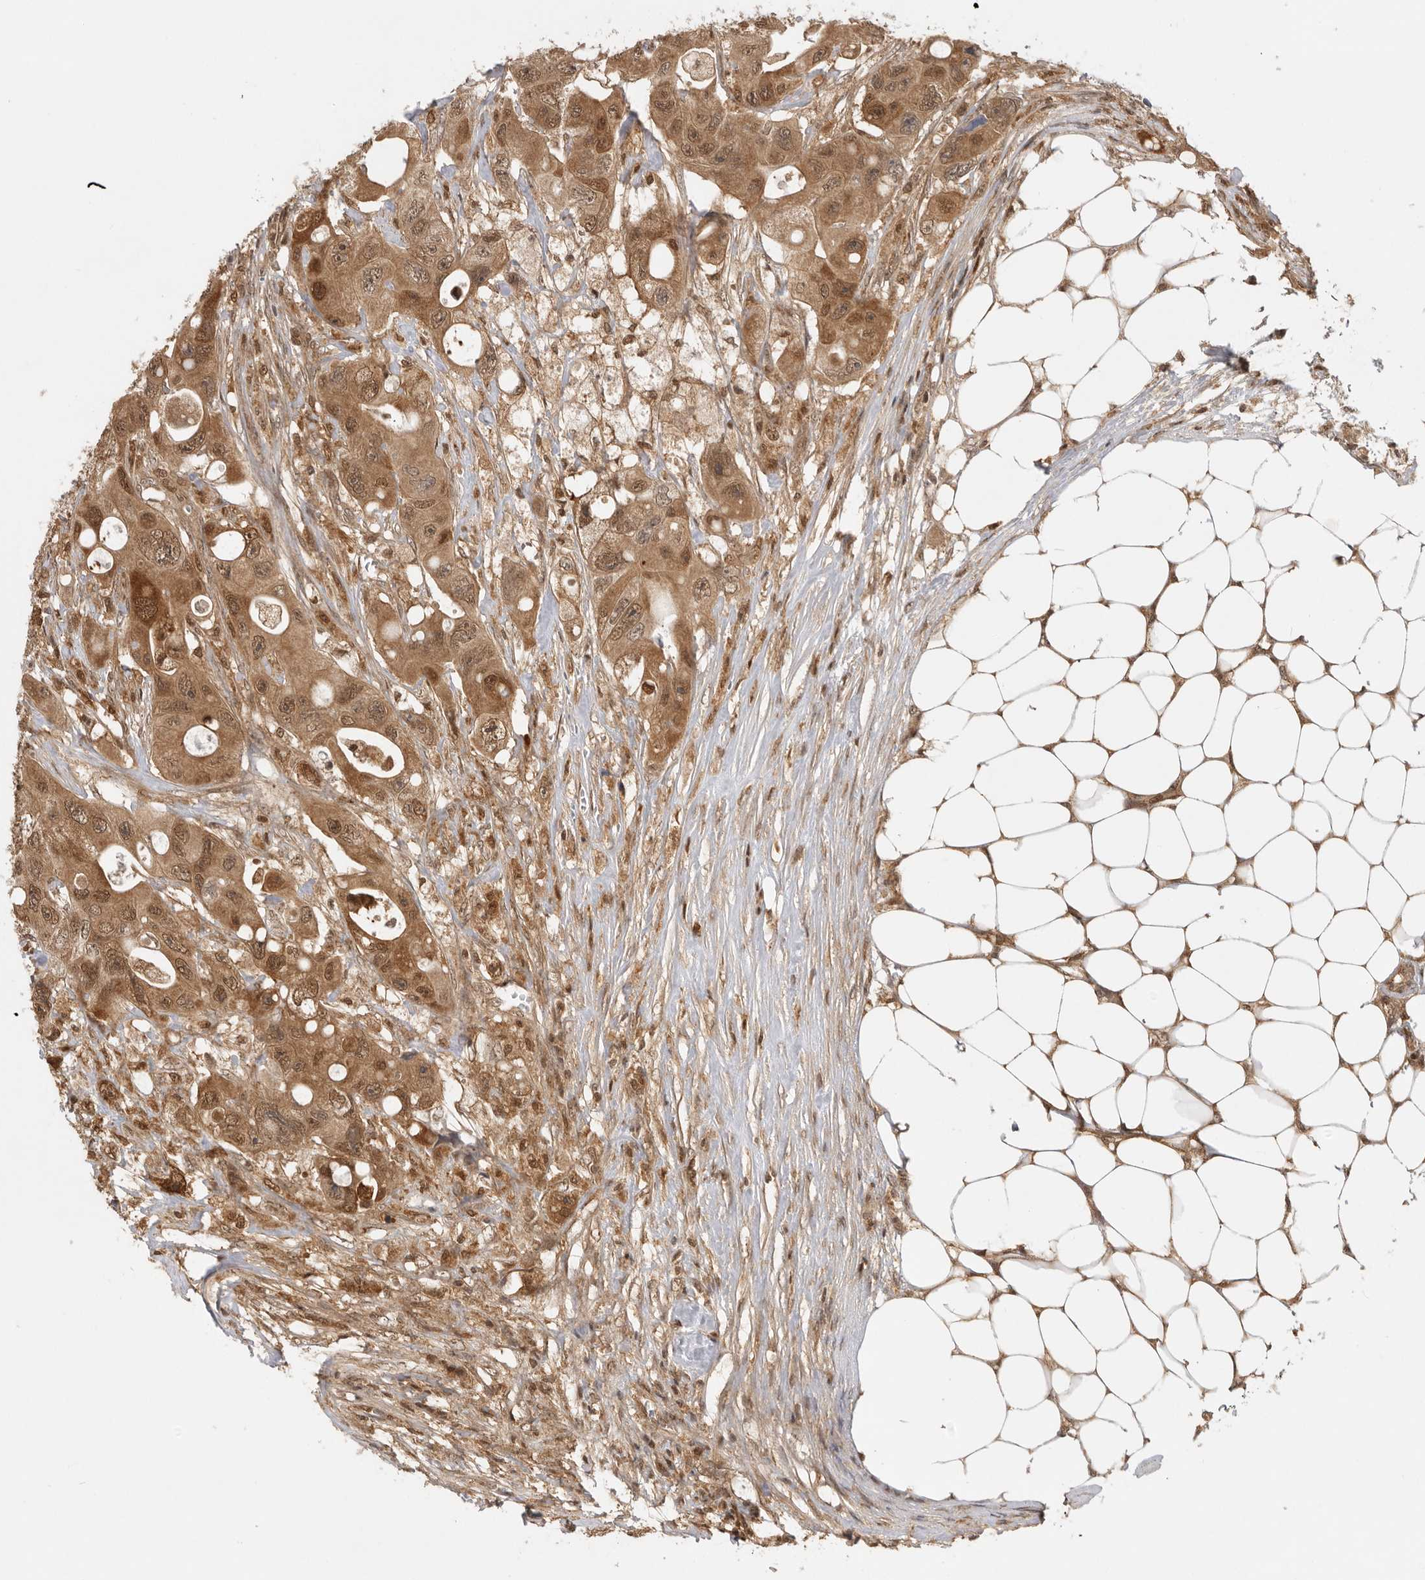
{"staining": {"intensity": "moderate", "quantity": ">75%", "location": "cytoplasmic/membranous,nuclear"}, "tissue": "colorectal cancer", "cell_type": "Tumor cells", "image_type": "cancer", "snomed": [{"axis": "morphology", "description": "Adenocarcinoma, NOS"}, {"axis": "topography", "description": "Colon"}], "caption": "Colorectal cancer (adenocarcinoma) tissue demonstrates moderate cytoplasmic/membranous and nuclear expression in approximately >75% of tumor cells, visualized by immunohistochemistry.", "gene": "ADPRS", "patient": {"sex": "female", "age": 46}}